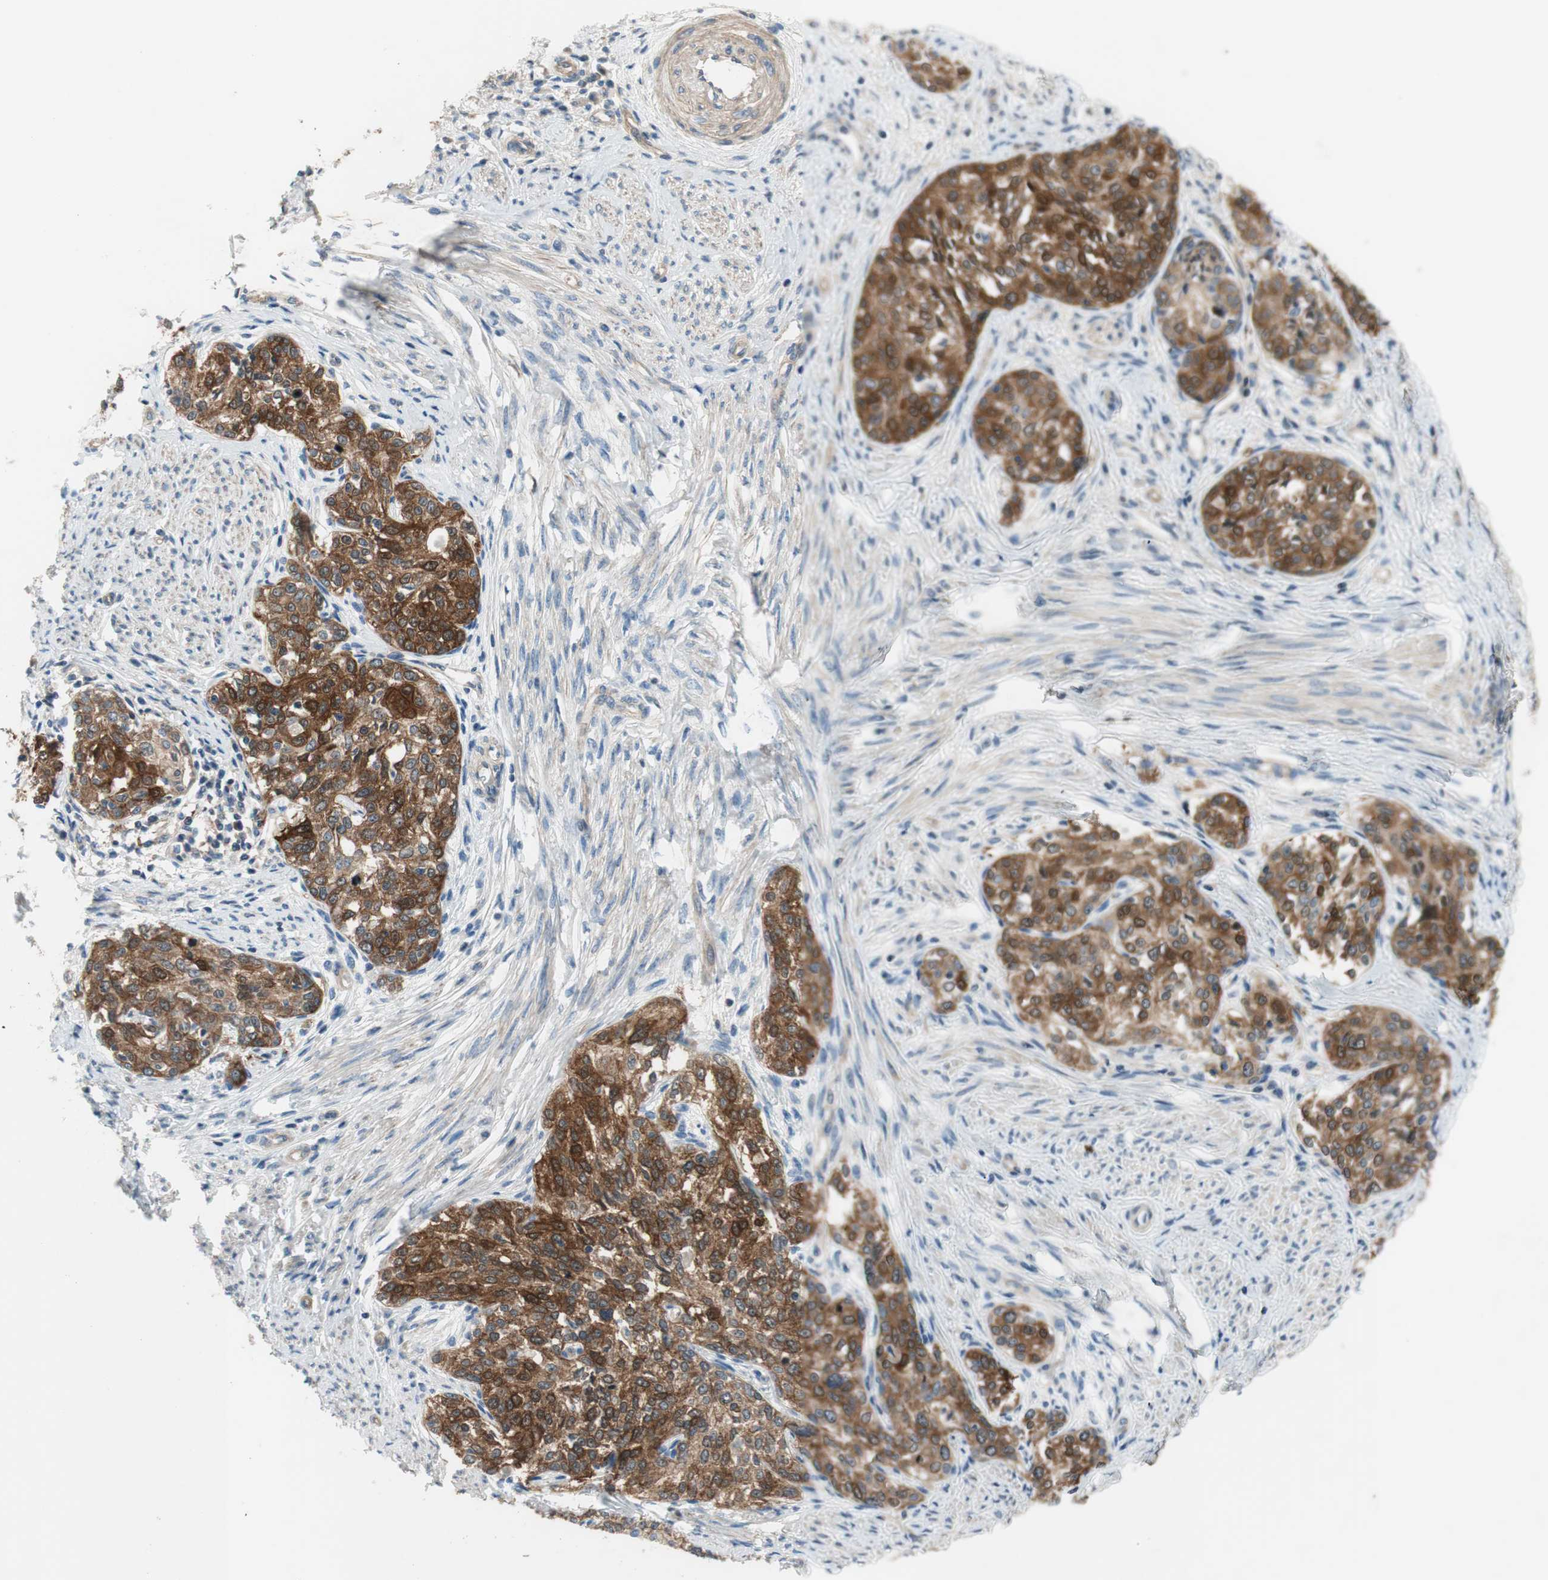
{"staining": {"intensity": "strong", "quantity": ">75%", "location": "cytoplasmic/membranous"}, "tissue": "cervical cancer", "cell_type": "Tumor cells", "image_type": "cancer", "snomed": [{"axis": "morphology", "description": "Squamous cell carcinoma, NOS"}, {"axis": "morphology", "description": "Adenocarcinoma, NOS"}, {"axis": "topography", "description": "Cervix"}], "caption": "Adenocarcinoma (cervical) tissue exhibits strong cytoplasmic/membranous staining in approximately >75% of tumor cells", "gene": "CALML3", "patient": {"sex": "female", "age": 52}}